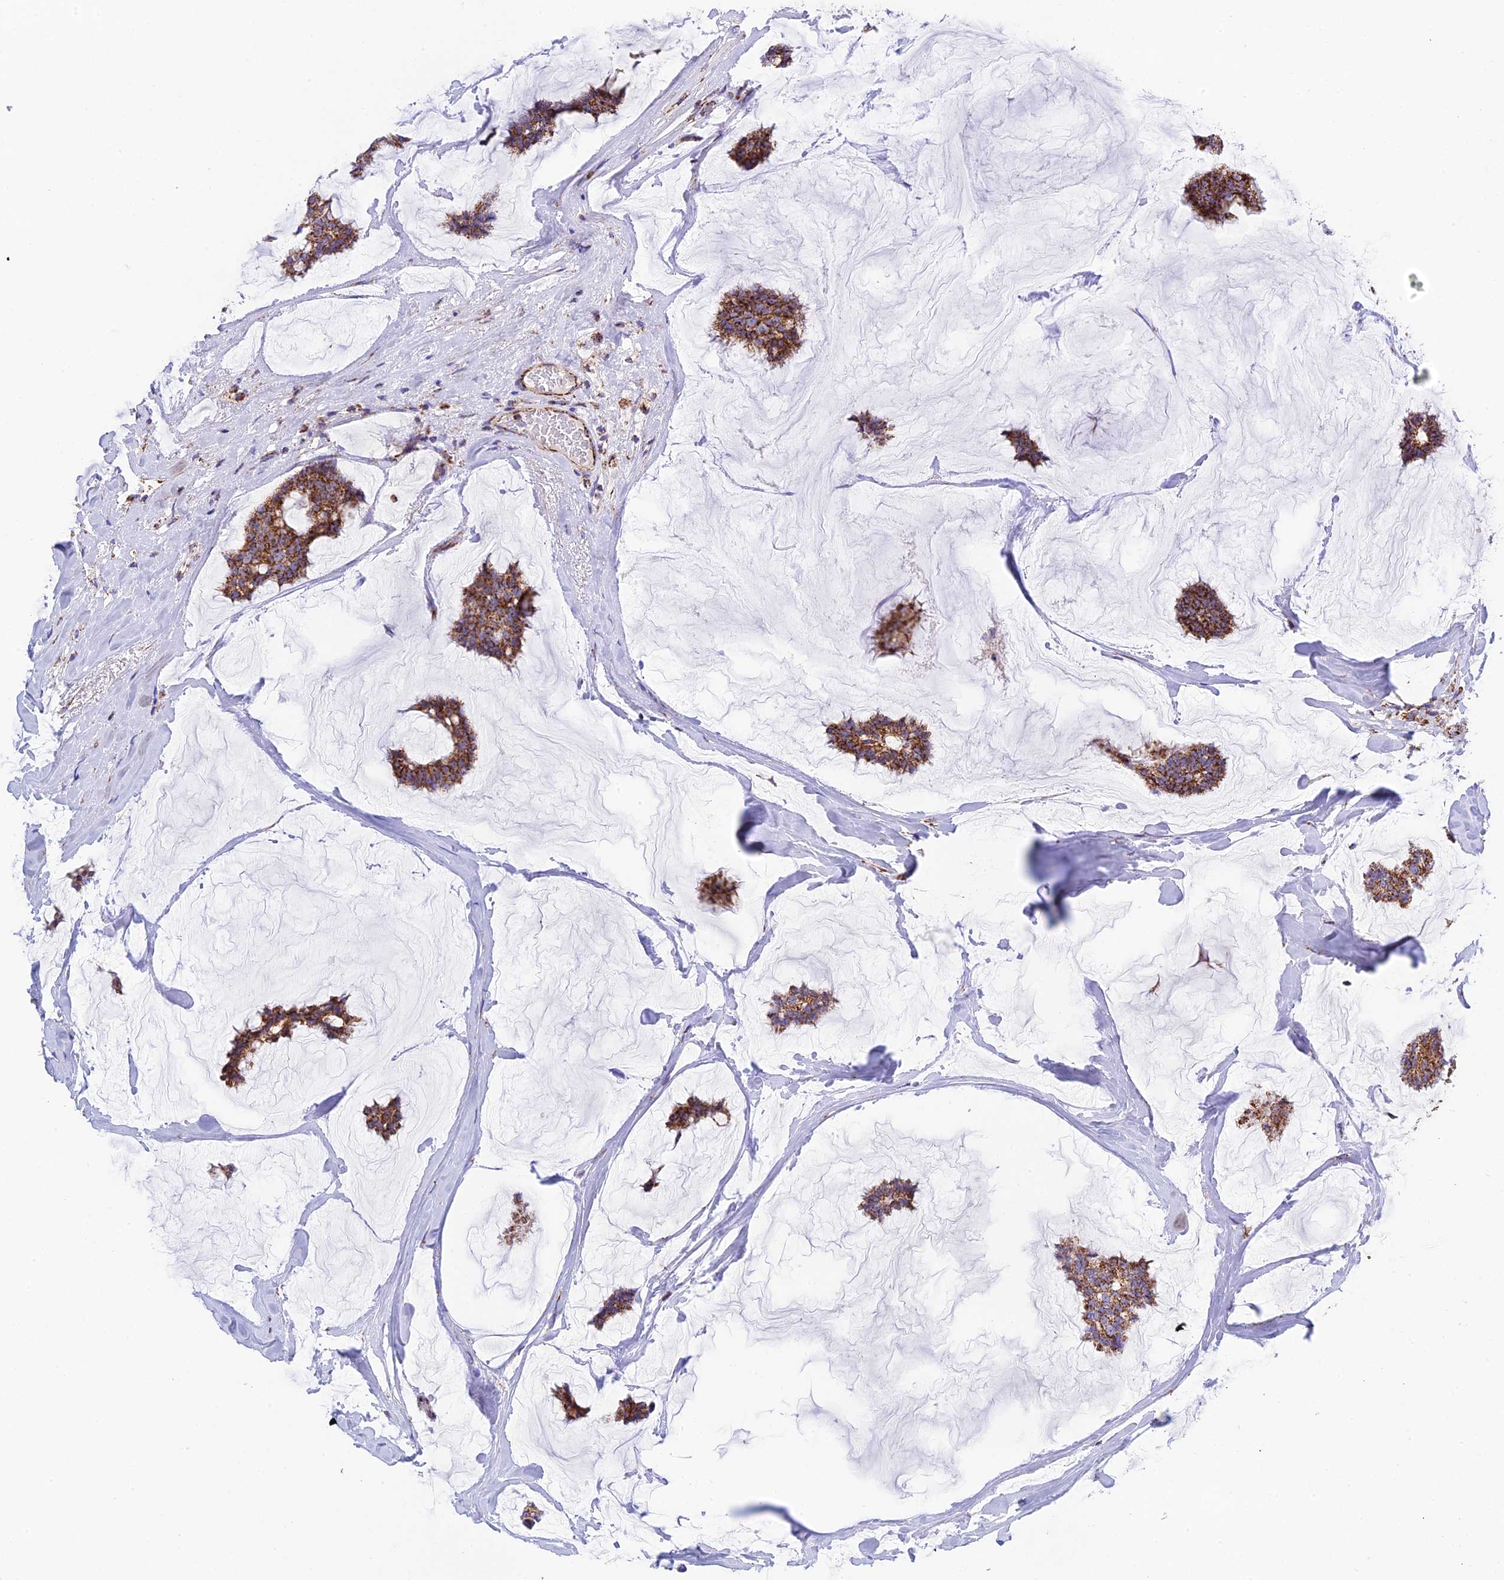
{"staining": {"intensity": "strong", "quantity": ">75%", "location": "cytoplasmic/membranous"}, "tissue": "breast cancer", "cell_type": "Tumor cells", "image_type": "cancer", "snomed": [{"axis": "morphology", "description": "Duct carcinoma"}, {"axis": "topography", "description": "Breast"}], "caption": "About >75% of tumor cells in breast cancer demonstrate strong cytoplasmic/membranous protein expression as visualized by brown immunohistochemical staining.", "gene": "CHCHD3", "patient": {"sex": "female", "age": 93}}